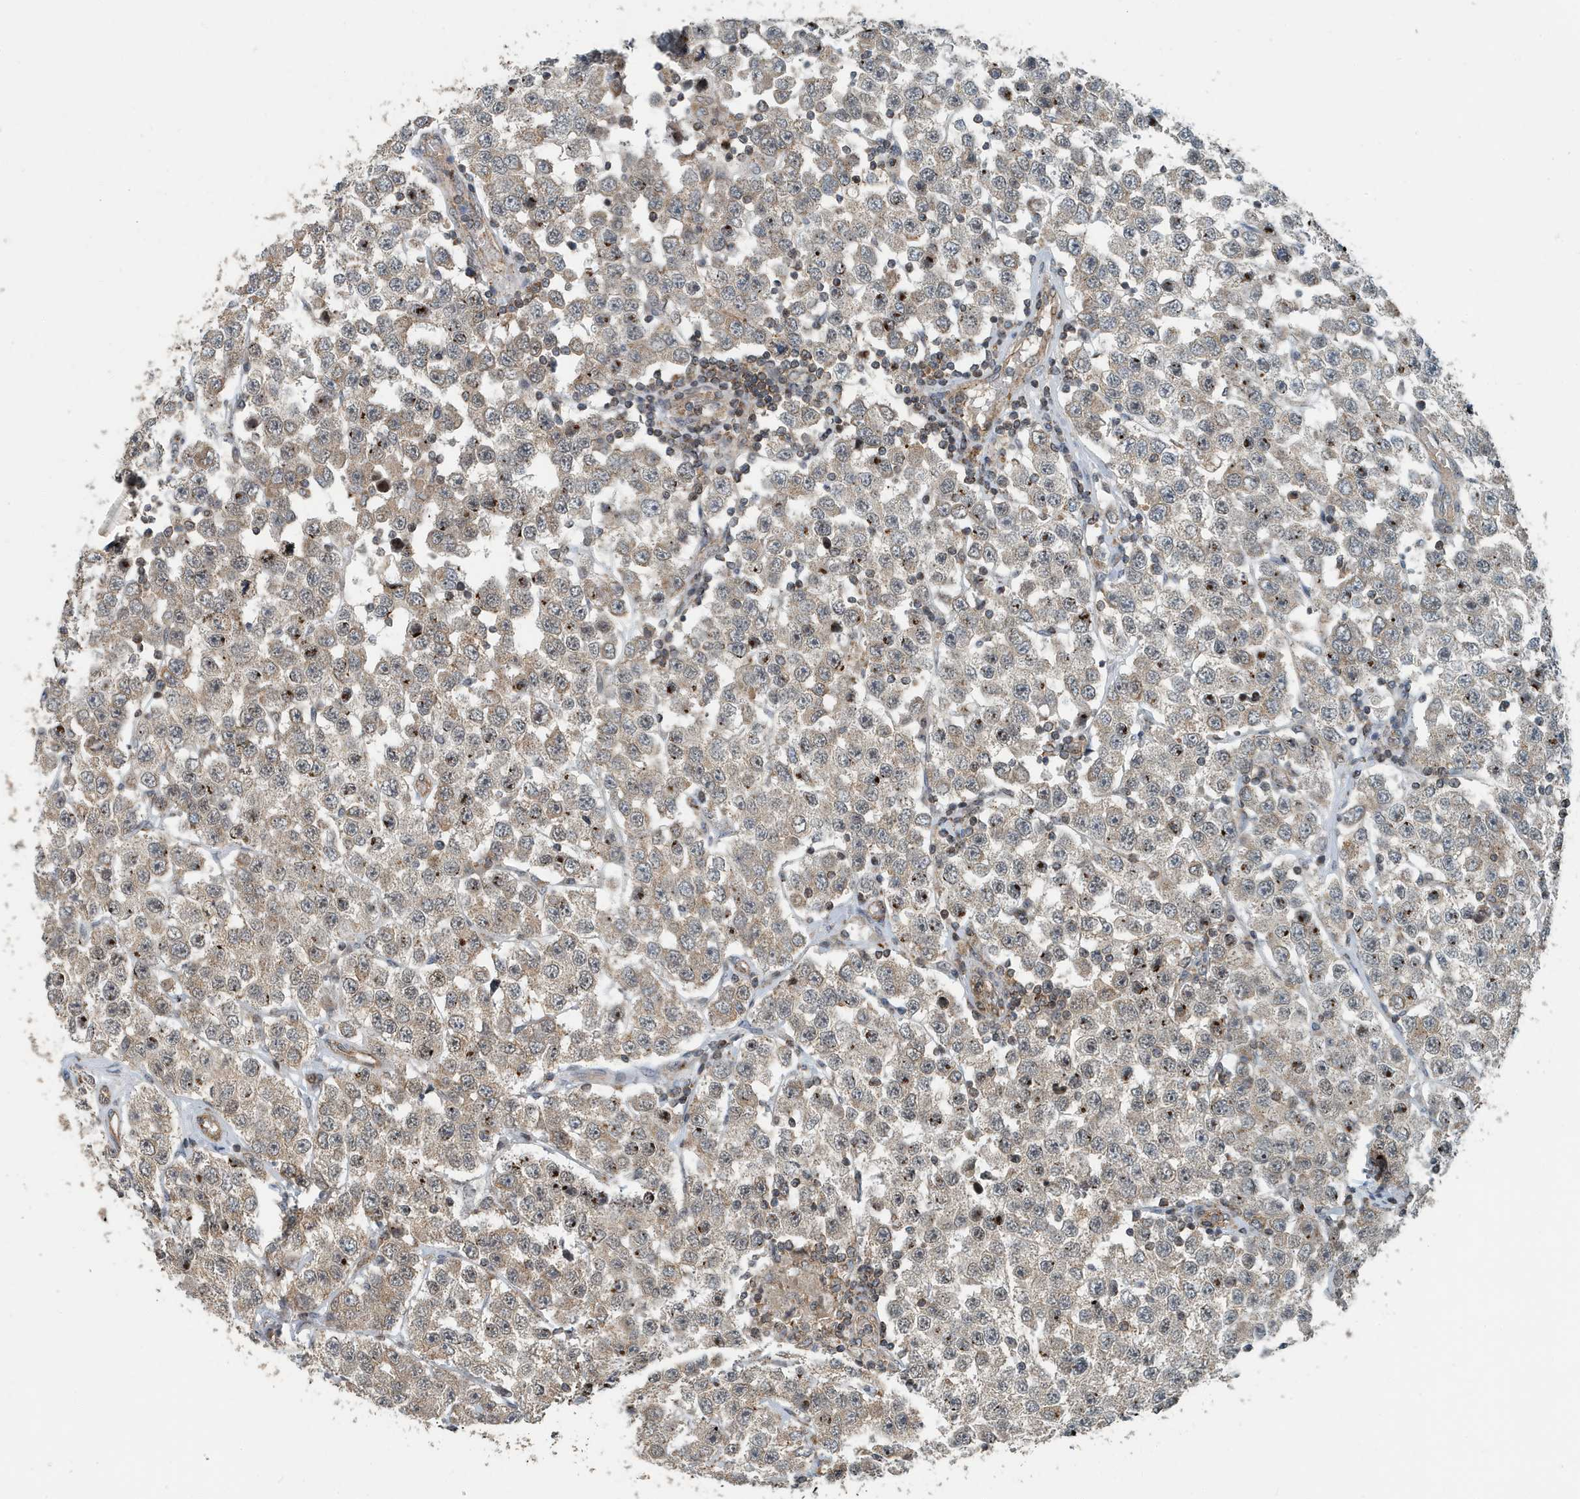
{"staining": {"intensity": "weak", "quantity": "25%-75%", "location": "cytoplasmic/membranous"}, "tissue": "testis cancer", "cell_type": "Tumor cells", "image_type": "cancer", "snomed": [{"axis": "morphology", "description": "Seminoma, NOS"}, {"axis": "topography", "description": "Testis"}], "caption": "A micrograph of testis cancer (seminoma) stained for a protein demonstrates weak cytoplasmic/membranous brown staining in tumor cells. The staining was performed using DAB to visualize the protein expression in brown, while the nuclei were stained in blue with hematoxylin (Magnification: 20x).", "gene": "KIF15", "patient": {"sex": "male", "age": 28}}